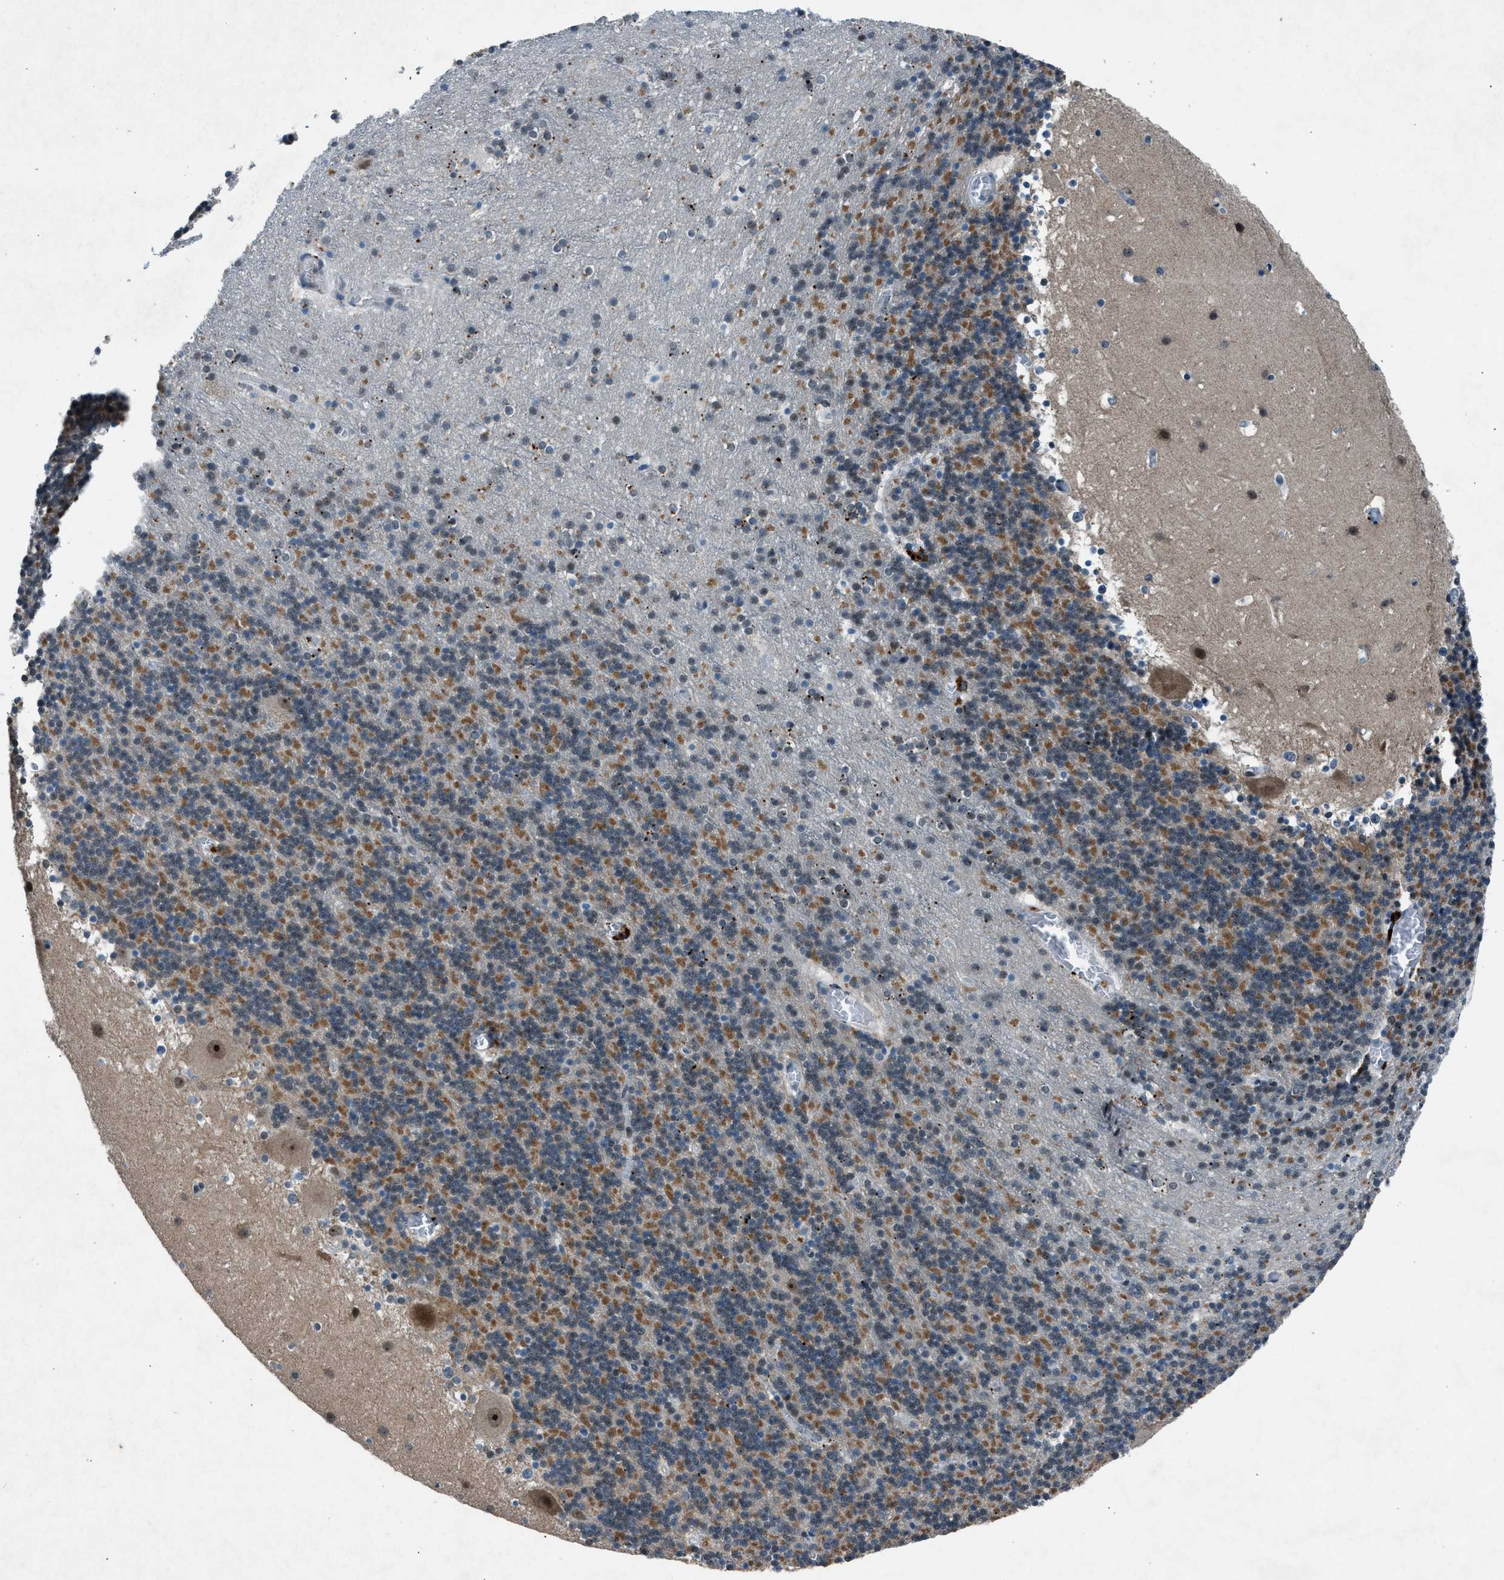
{"staining": {"intensity": "moderate", "quantity": "<25%", "location": "cytoplasmic/membranous"}, "tissue": "cerebellum", "cell_type": "Cells in granular layer", "image_type": "normal", "snomed": [{"axis": "morphology", "description": "Normal tissue, NOS"}, {"axis": "topography", "description": "Cerebellum"}], "caption": "Immunohistochemical staining of normal cerebellum exhibits low levels of moderate cytoplasmic/membranous expression in about <25% of cells in granular layer.", "gene": "ADCY1", "patient": {"sex": "male", "age": 45}}